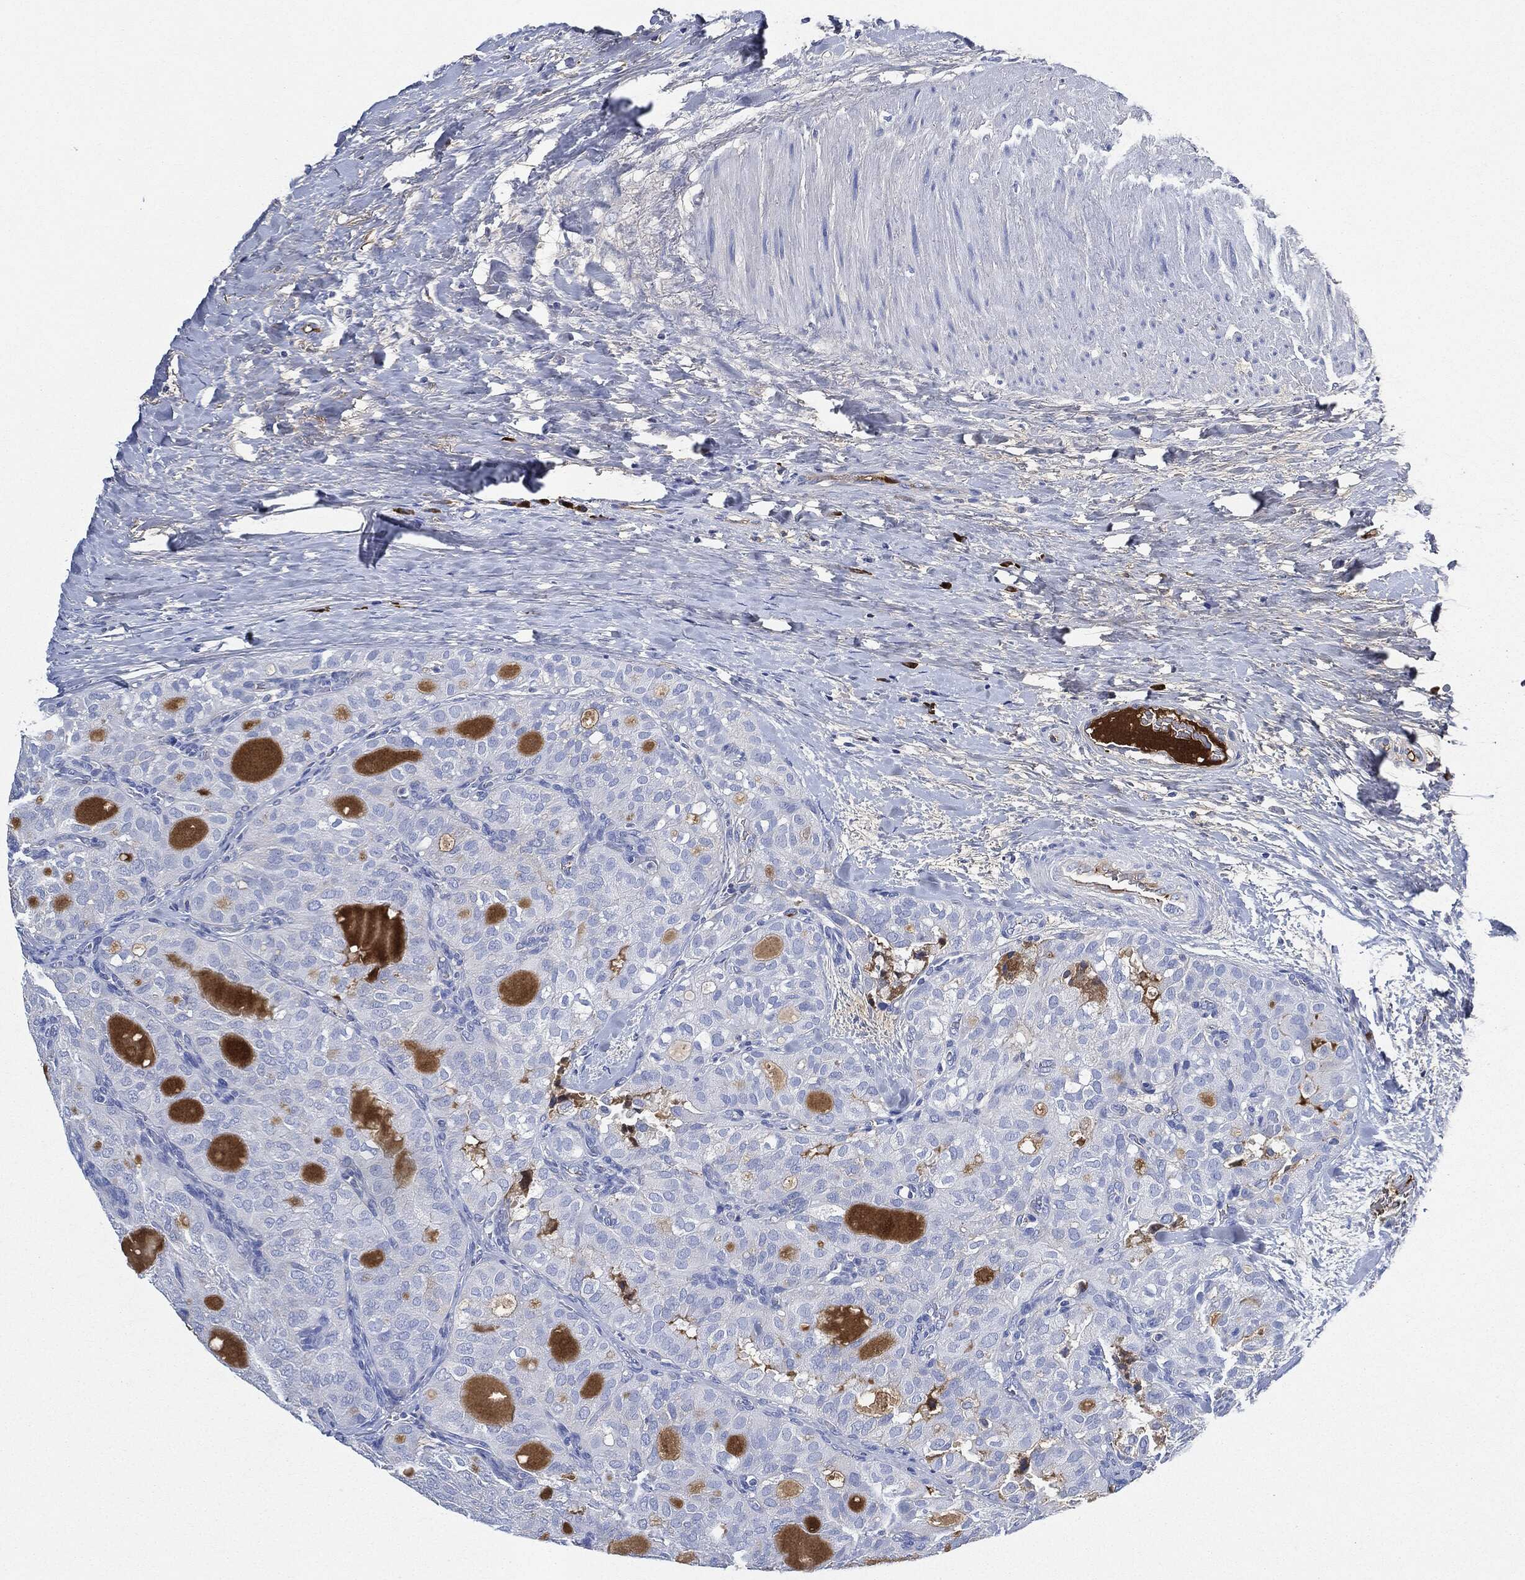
{"staining": {"intensity": "moderate", "quantity": "<25%", "location": "cytoplasmic/membranous"}, "tissue": "thyroid cancer", "cell_type": "Tumor cells", "image_type": "cancer", "snomed": [{"axis": "morphology", "description": "Follicular adenoma carcinoma, NOS"}, {"axis": "topography", "description": "Thyroid gland"}], "caption": "DAB (3,3'-diaminobenzidine) immunohistochemical staining of human thyroid cancer (follicular adenoma carcinoma) reveals moderate cytoplasmic/membranous protein staining in about <25% of tumor cells. (IHC, brightfield microscopy, high magnification).", "gene": "IGLV6-57", "patient": {"sex": "male", "age": 75}}